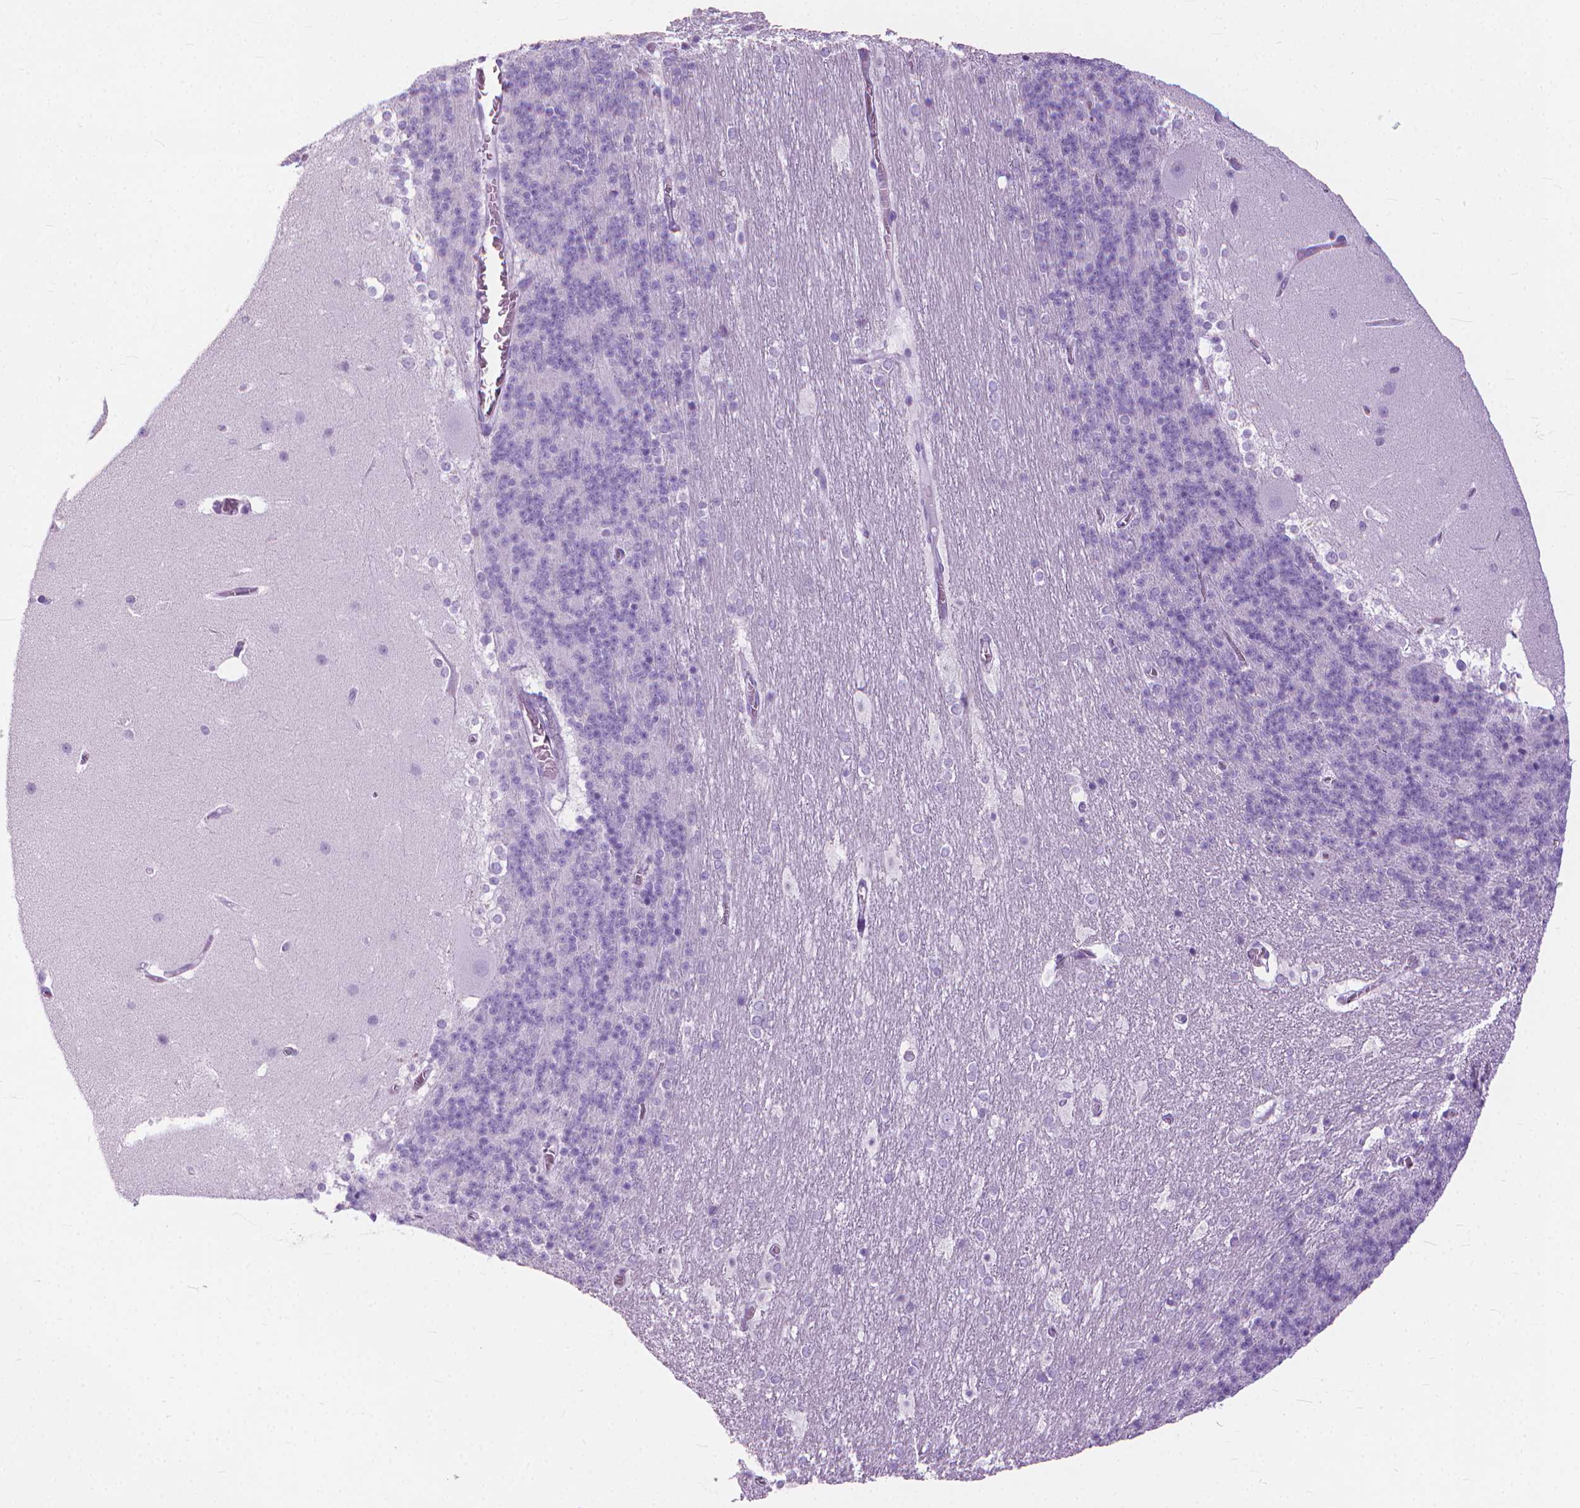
{"staining": {"intensity": "negative", "quantity": "none", "location": "none"}, "tissue": "cerebellum", "cell_type": "Cells in granular layer", "image_type": "normal", "snomed": [{"axis": "morphology", "description": "Normal tissue, NOS"}, {"axis": "topography", "description": "Cerebellum"}], "caption": "An image of cerebellum stained for a protein demonstrates no brown staining in cells in granular layer. (DAB (3,3'-diaminobenzidine) immunohistochemistry visualized using brightfield microscopy, high magnification).", "gene": "HTR2B", "patient": {"sex": "female", "age": 19}}